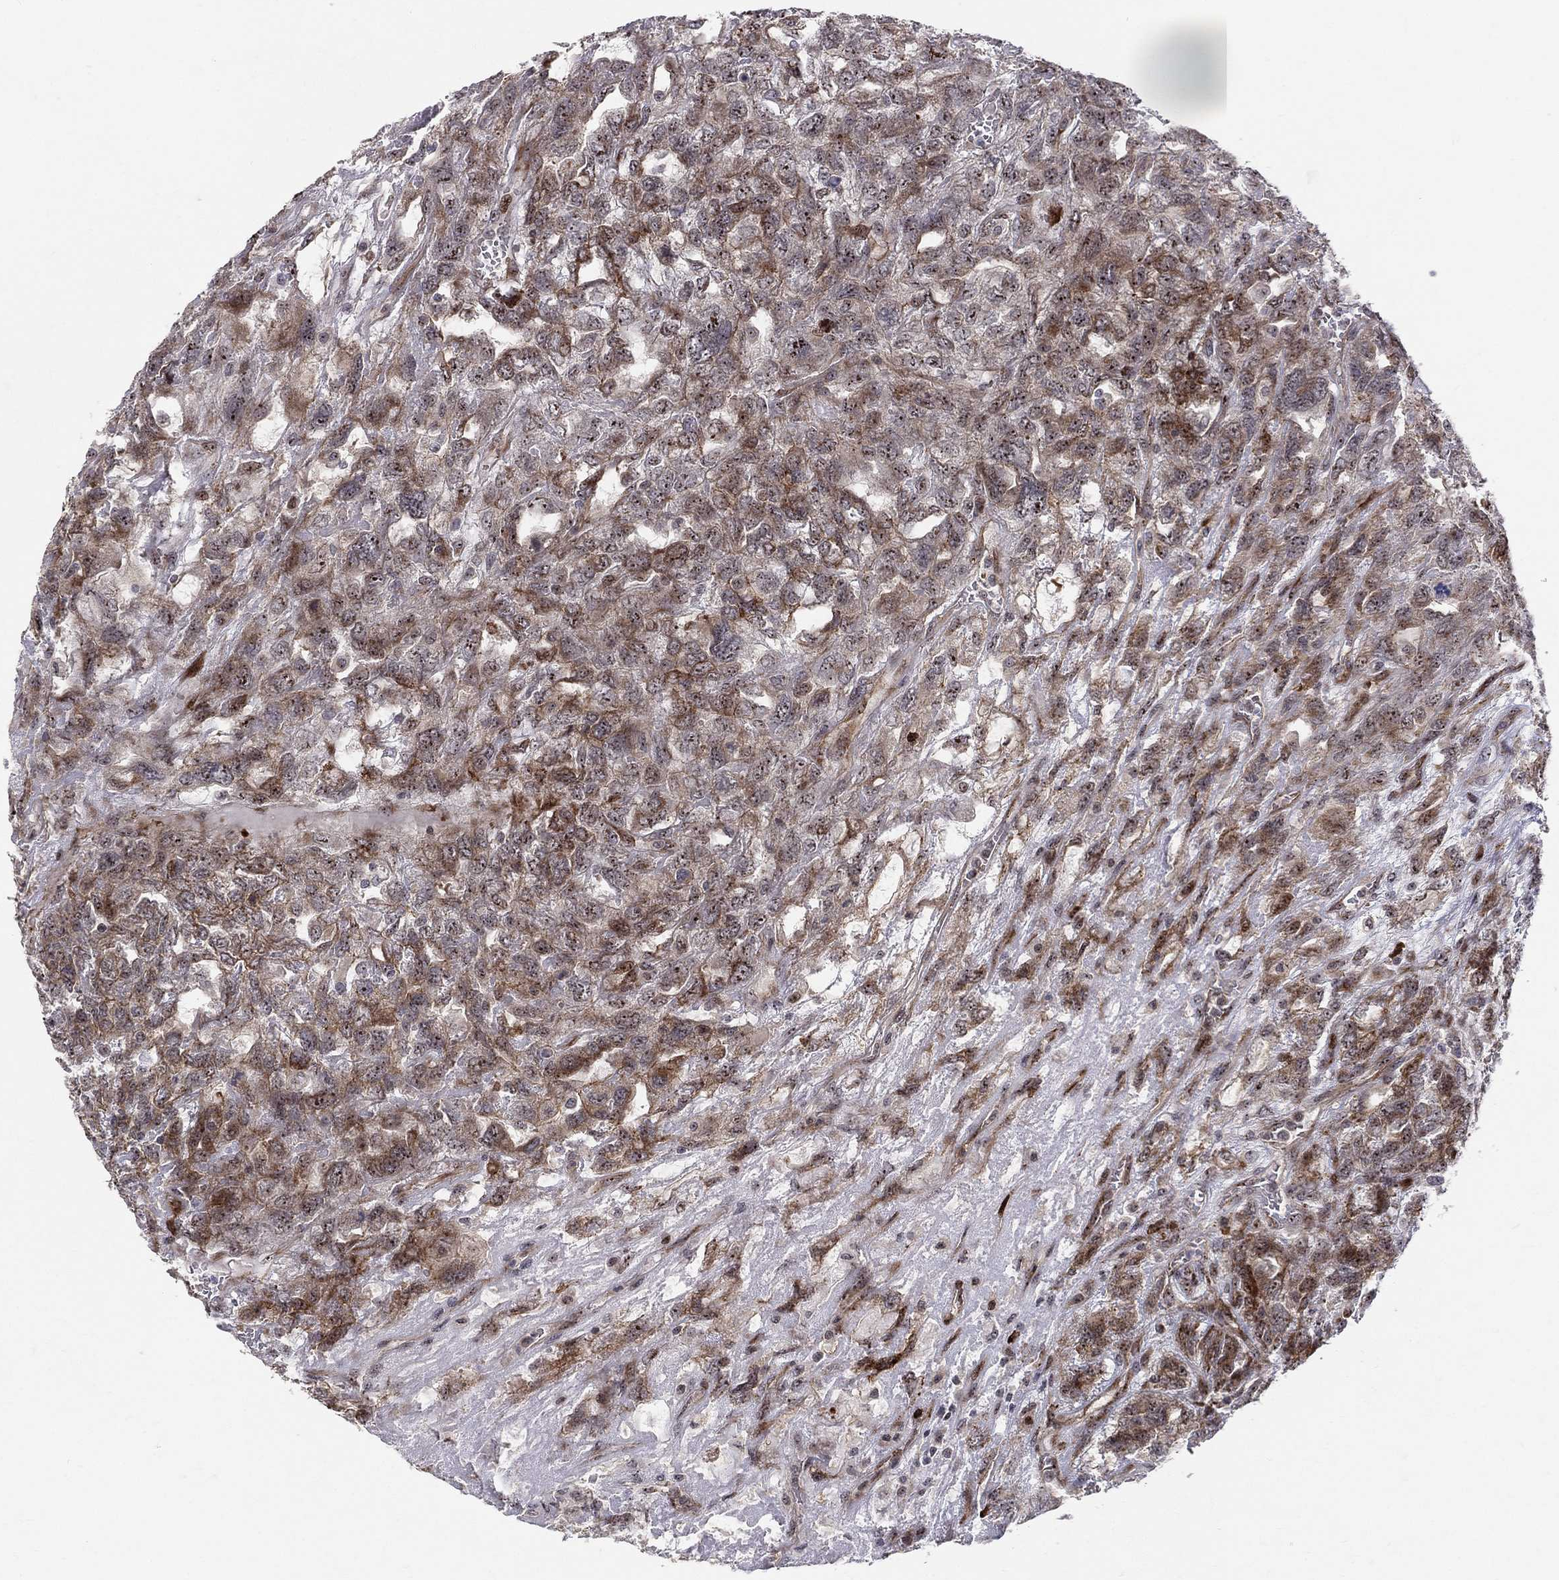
{"staining": {"intensity": "strong", "quantity": "25%-75%", "location": "cytoplasmic/membranous"}, "tissue": "testis cancer", "cell_type": "Tumor cells", "image_type": "cancer", "snomed": [{"axis": "morphology", "description": "Seminoma, NOS"}, {"axis": "topography", "description": "Testis"}], "caption": "An IHC photomicrograph of tumor tissue is shown. Protein staining in brown shows strong cytoplasmic/membranous positivity in testis cancer (seminoma) within tumor cells.", "gene": "VHL", "patient": {"sex": "male", "age": 52}}